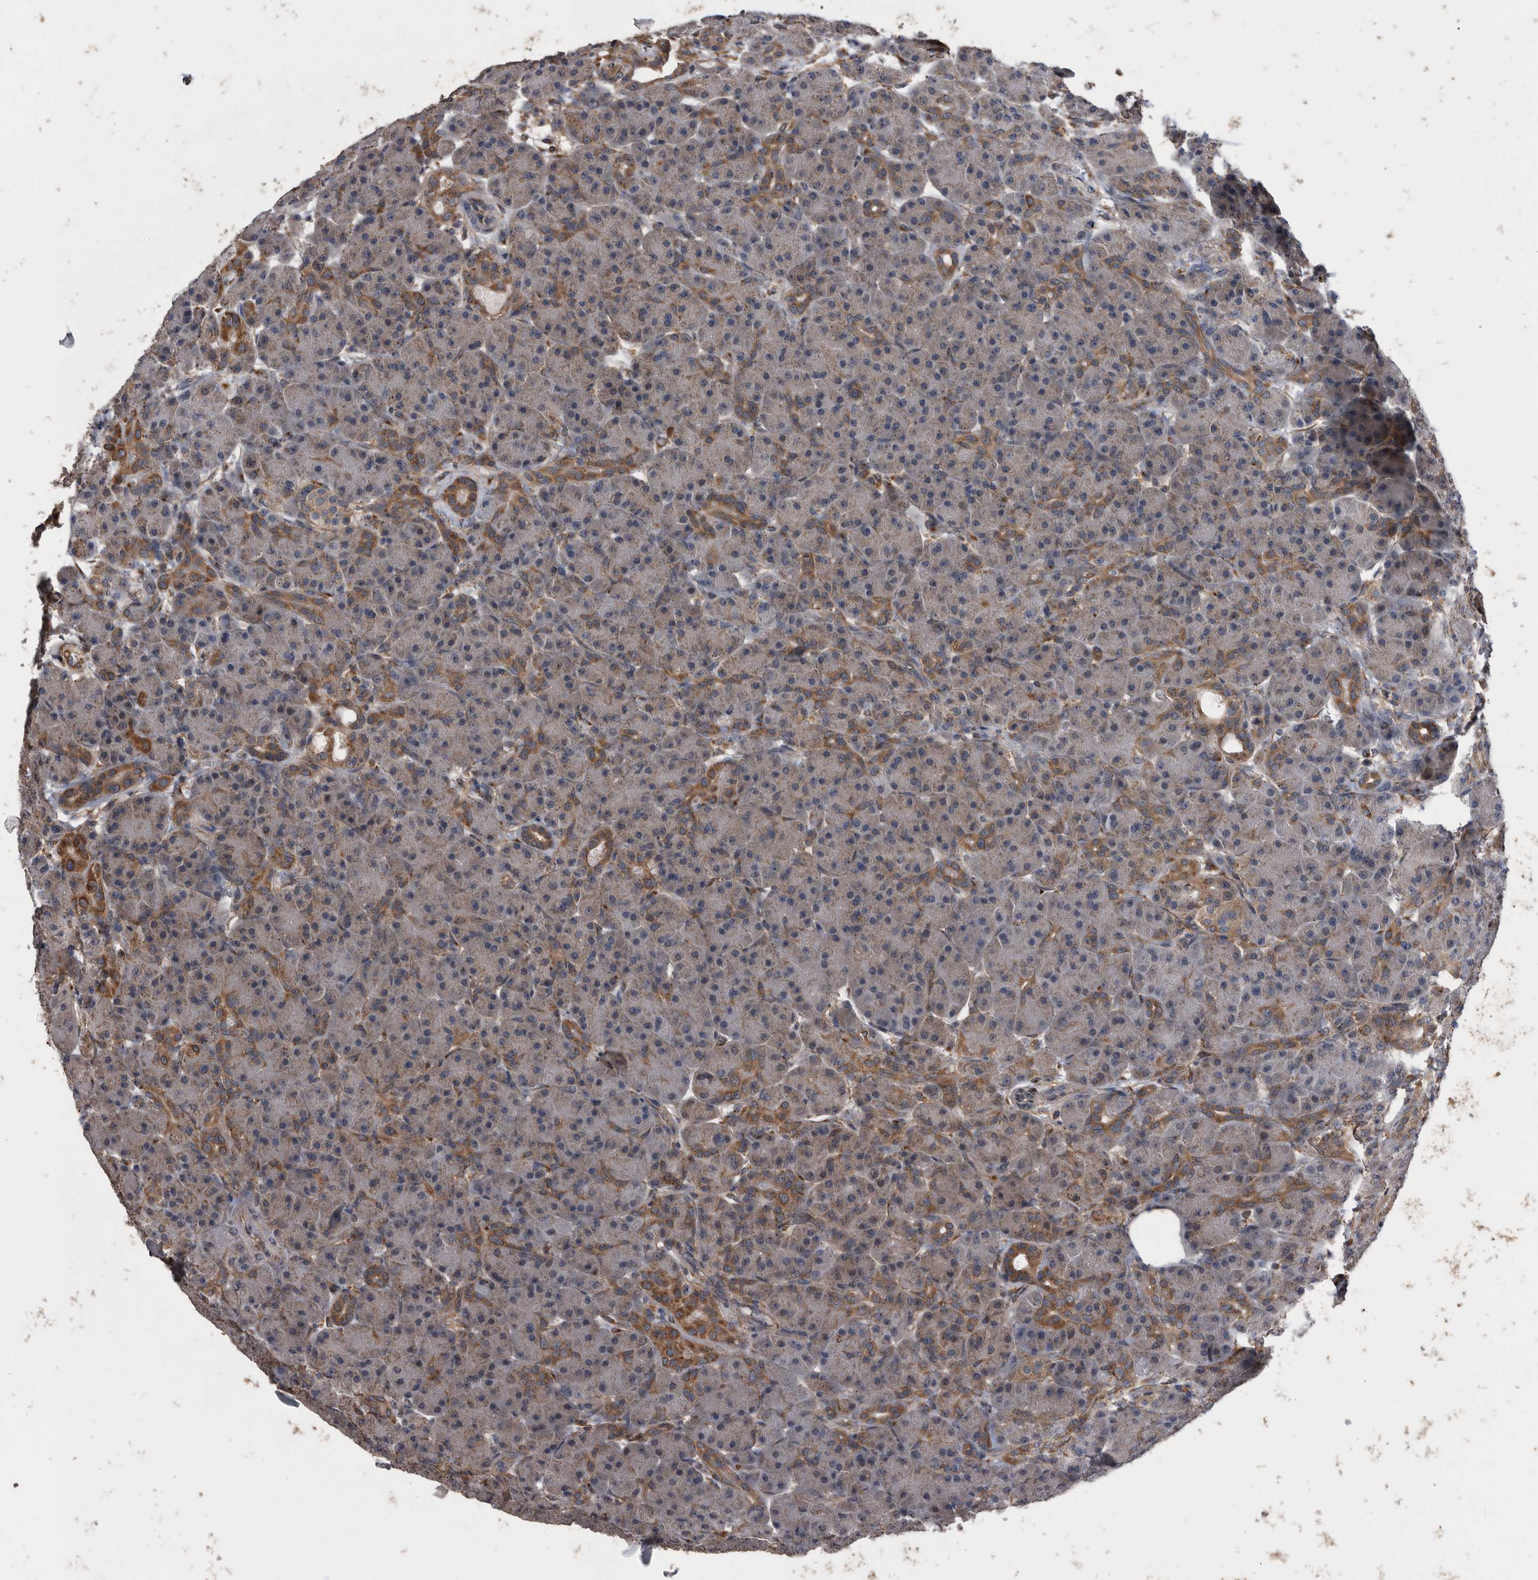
{"staining": {"intensity": "moderate", "quantity": "25%-75%", "location": "cytoplasmic/membranous"}, "tissue": "pancreas", "cell_type": "Exocrine glandular cells", "image_type": "normal", "snomed": [{"axis": "morphology", "description": "Normal tissue, NOS"}, {"axis": "topography", "description": "Pancreas"}], "caption": "This histopathology image exhibits IHC staining of unremarkable pancreas, with medium moderate cytoplasmic/membranous expression in approximately 25%-75% of exocrine glandular cells.", "gene": "NRBP1", "patient": {"sex": "male", "age": 63}}